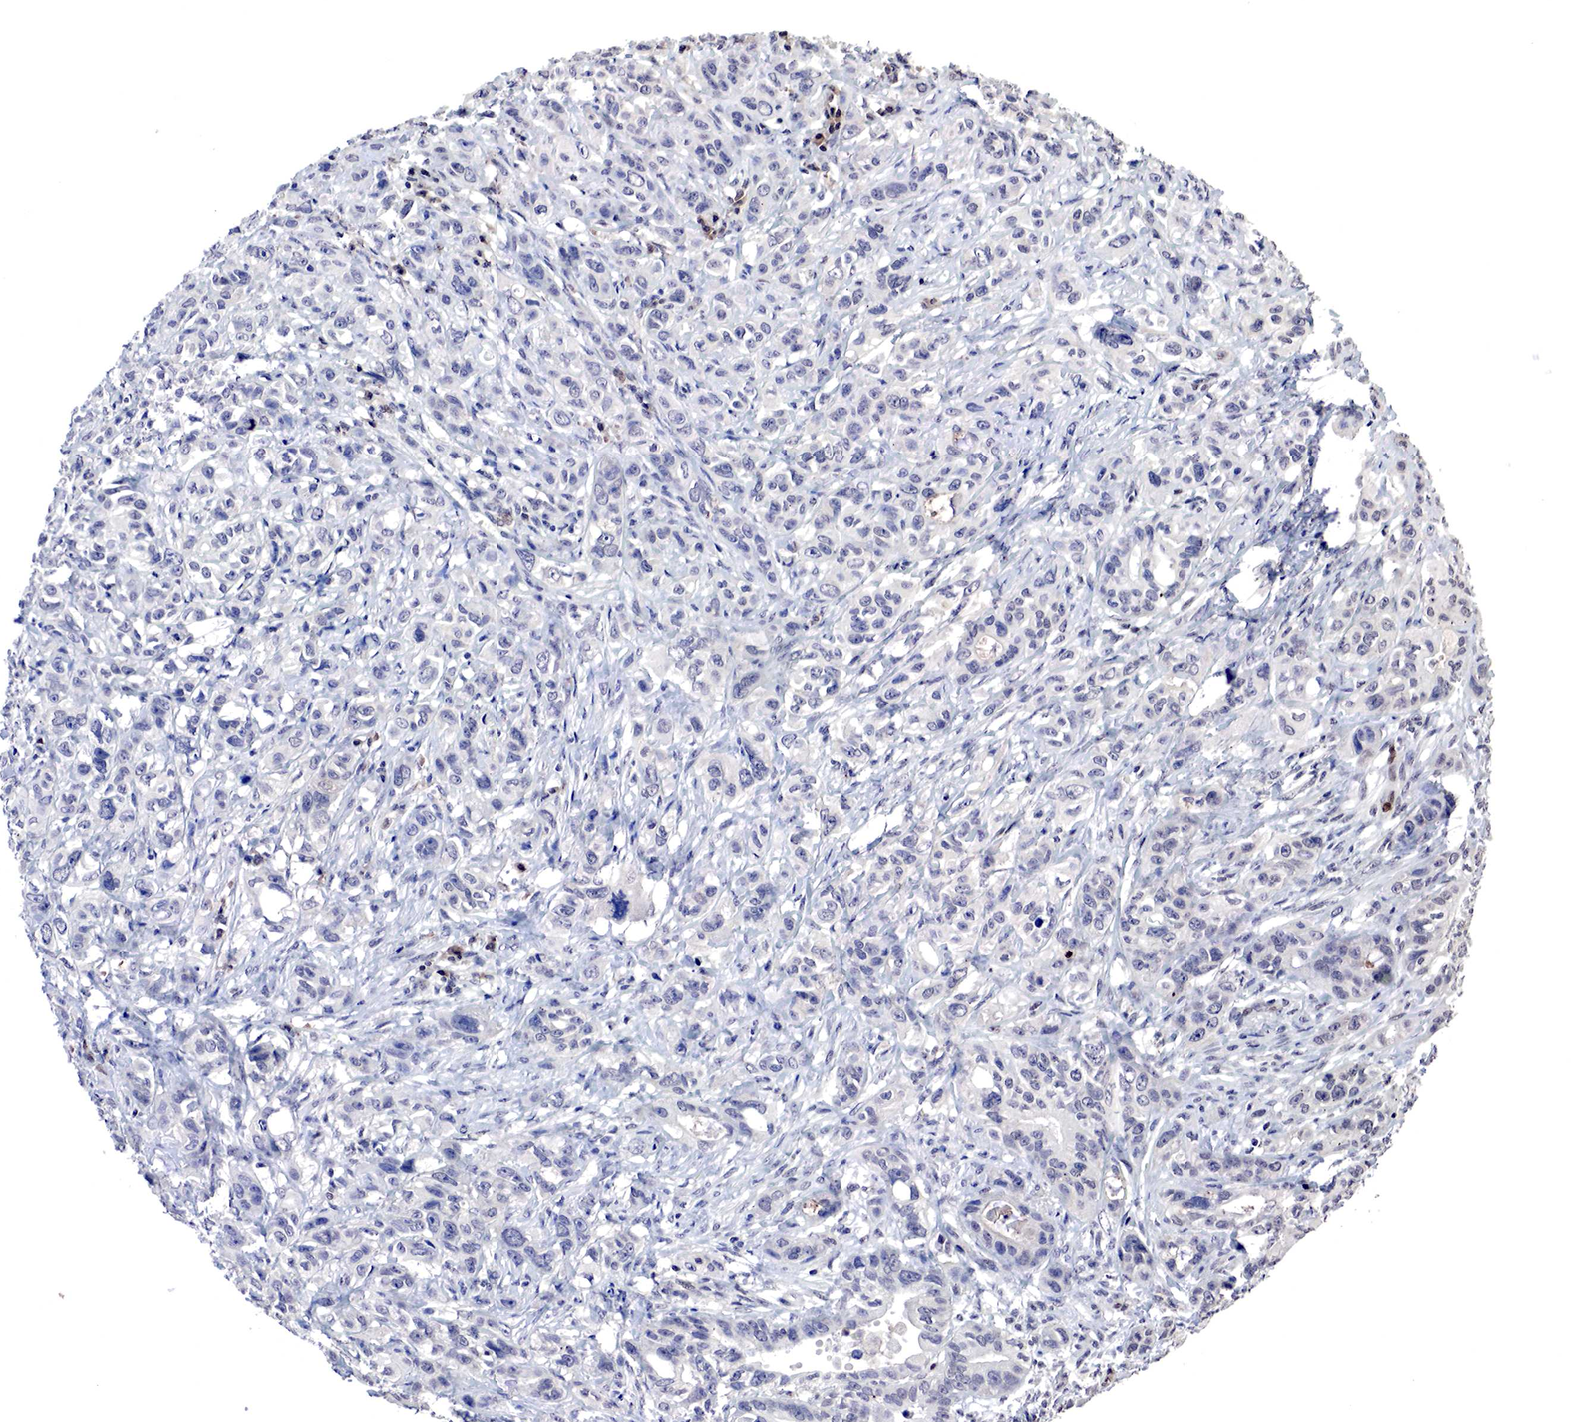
{"staining": {"intensity": "negative", "quantity": "none", "location": "none"}, "tissue": "stomach cancer", "cell_type": "Tumor cells", "image_type": "cancer", "snomed": [{"axis": "morphology", "description": "Adenocarcinoma, NOS"}, {"axis": "topography", "description": "Stomach, upper"}], "caption": "Immunohistochemistry histopathology image of neoplastic tissue: human stomach adenocarcinoma stained with DAB demonstrates no significant protein expression in tumor cells.", "gene": "DACH2", "patient": {"sex": "male", "age": 47}}